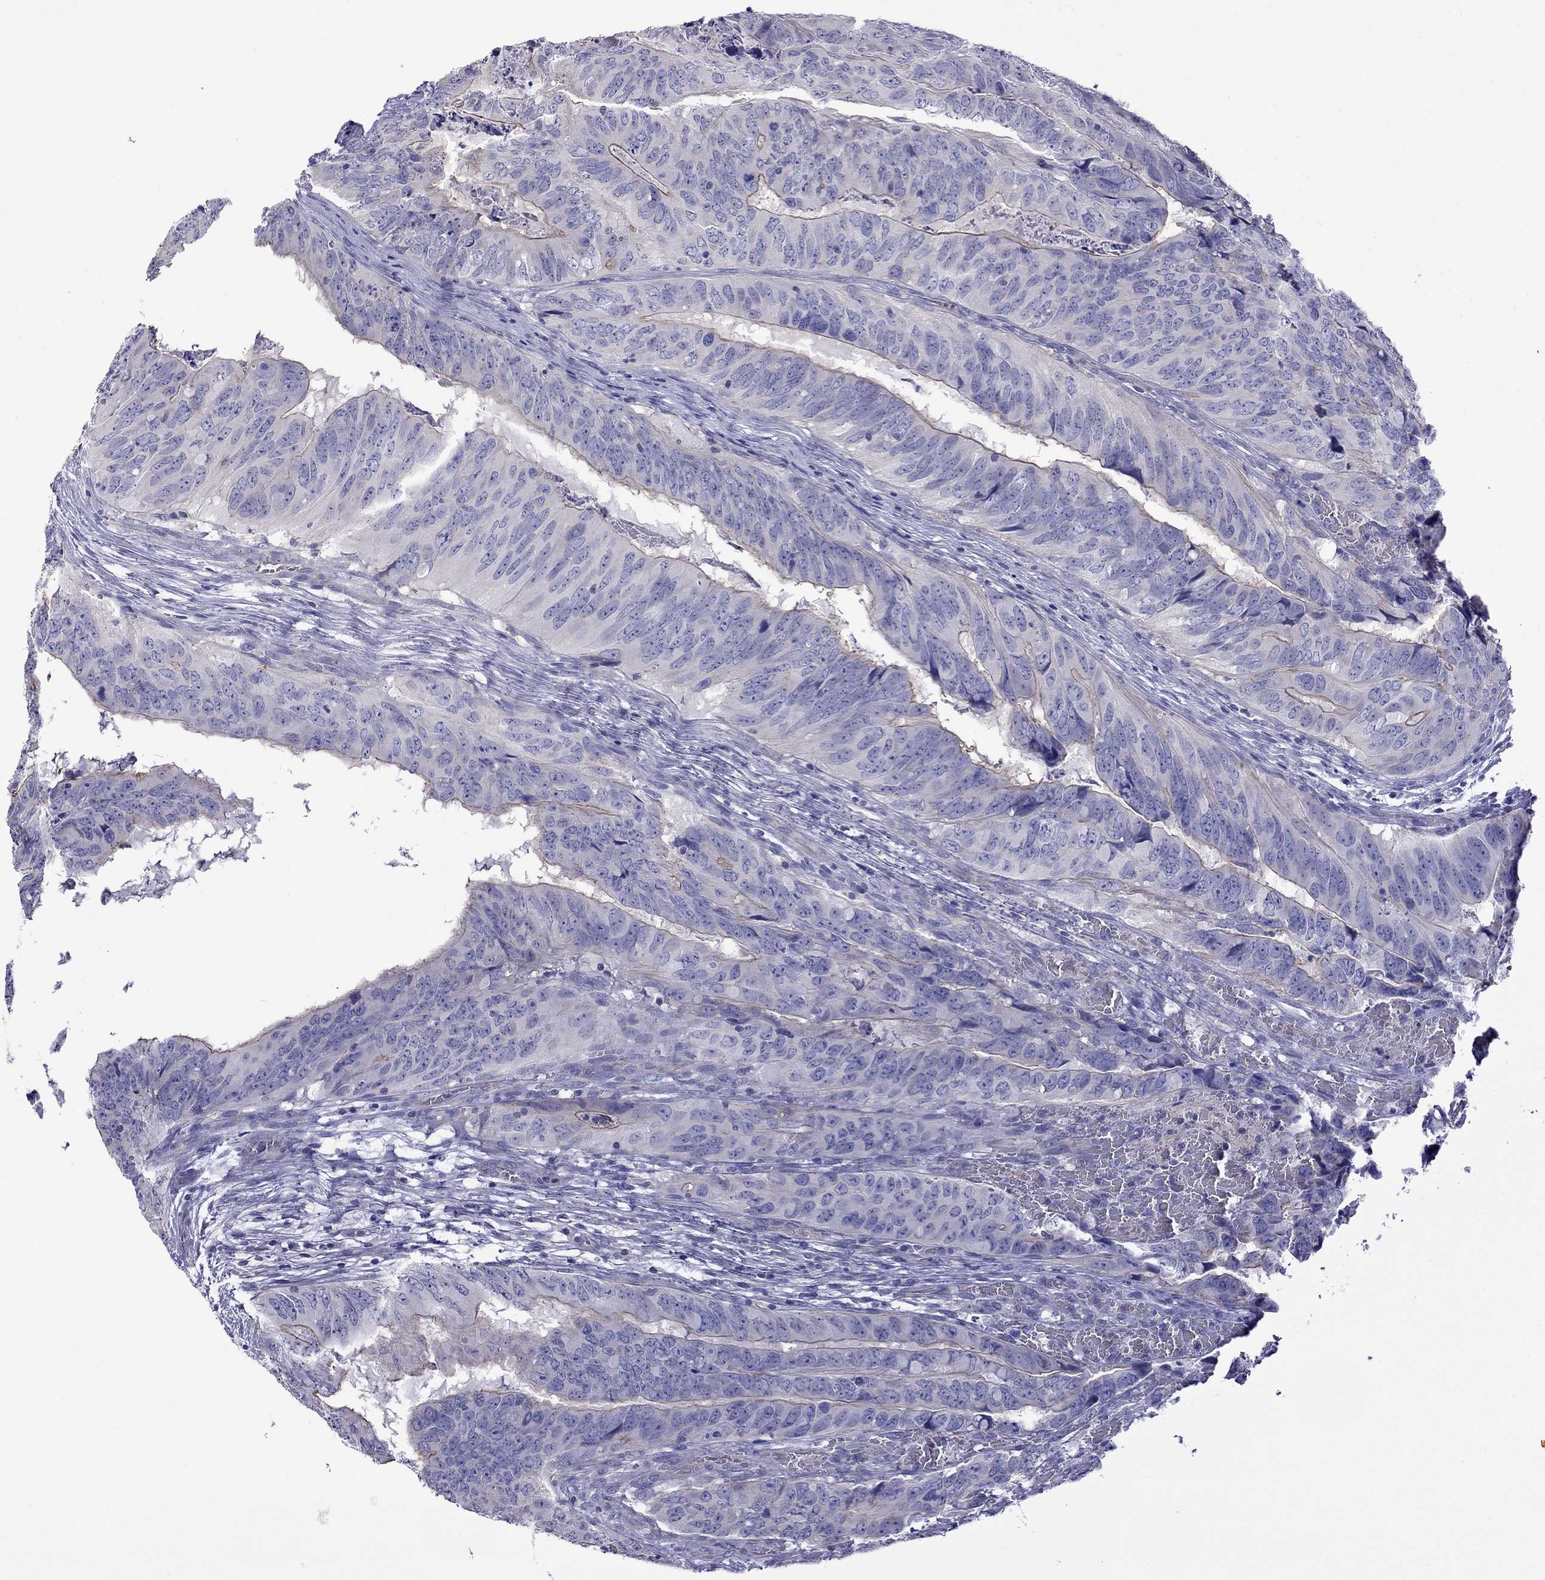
{"staining": {"intensity": "negative", "quantity": "none", "location": "none"}, "tissue": "colorectal cancer", "cell_type": "Tumor cells", "image_type": "cancer", "snomed": [{"axis": "morphology", "description": "Adenocarcinoma, NOS"}, {"axis": "topography", "description": "Colon"}], "caption": "Immunohistochemical staining of human colorectal adenocarcinoma displays no significant positivity in tumor cells.", "gene": "STAR", "patient": {"sex": "male", "age": 79}}